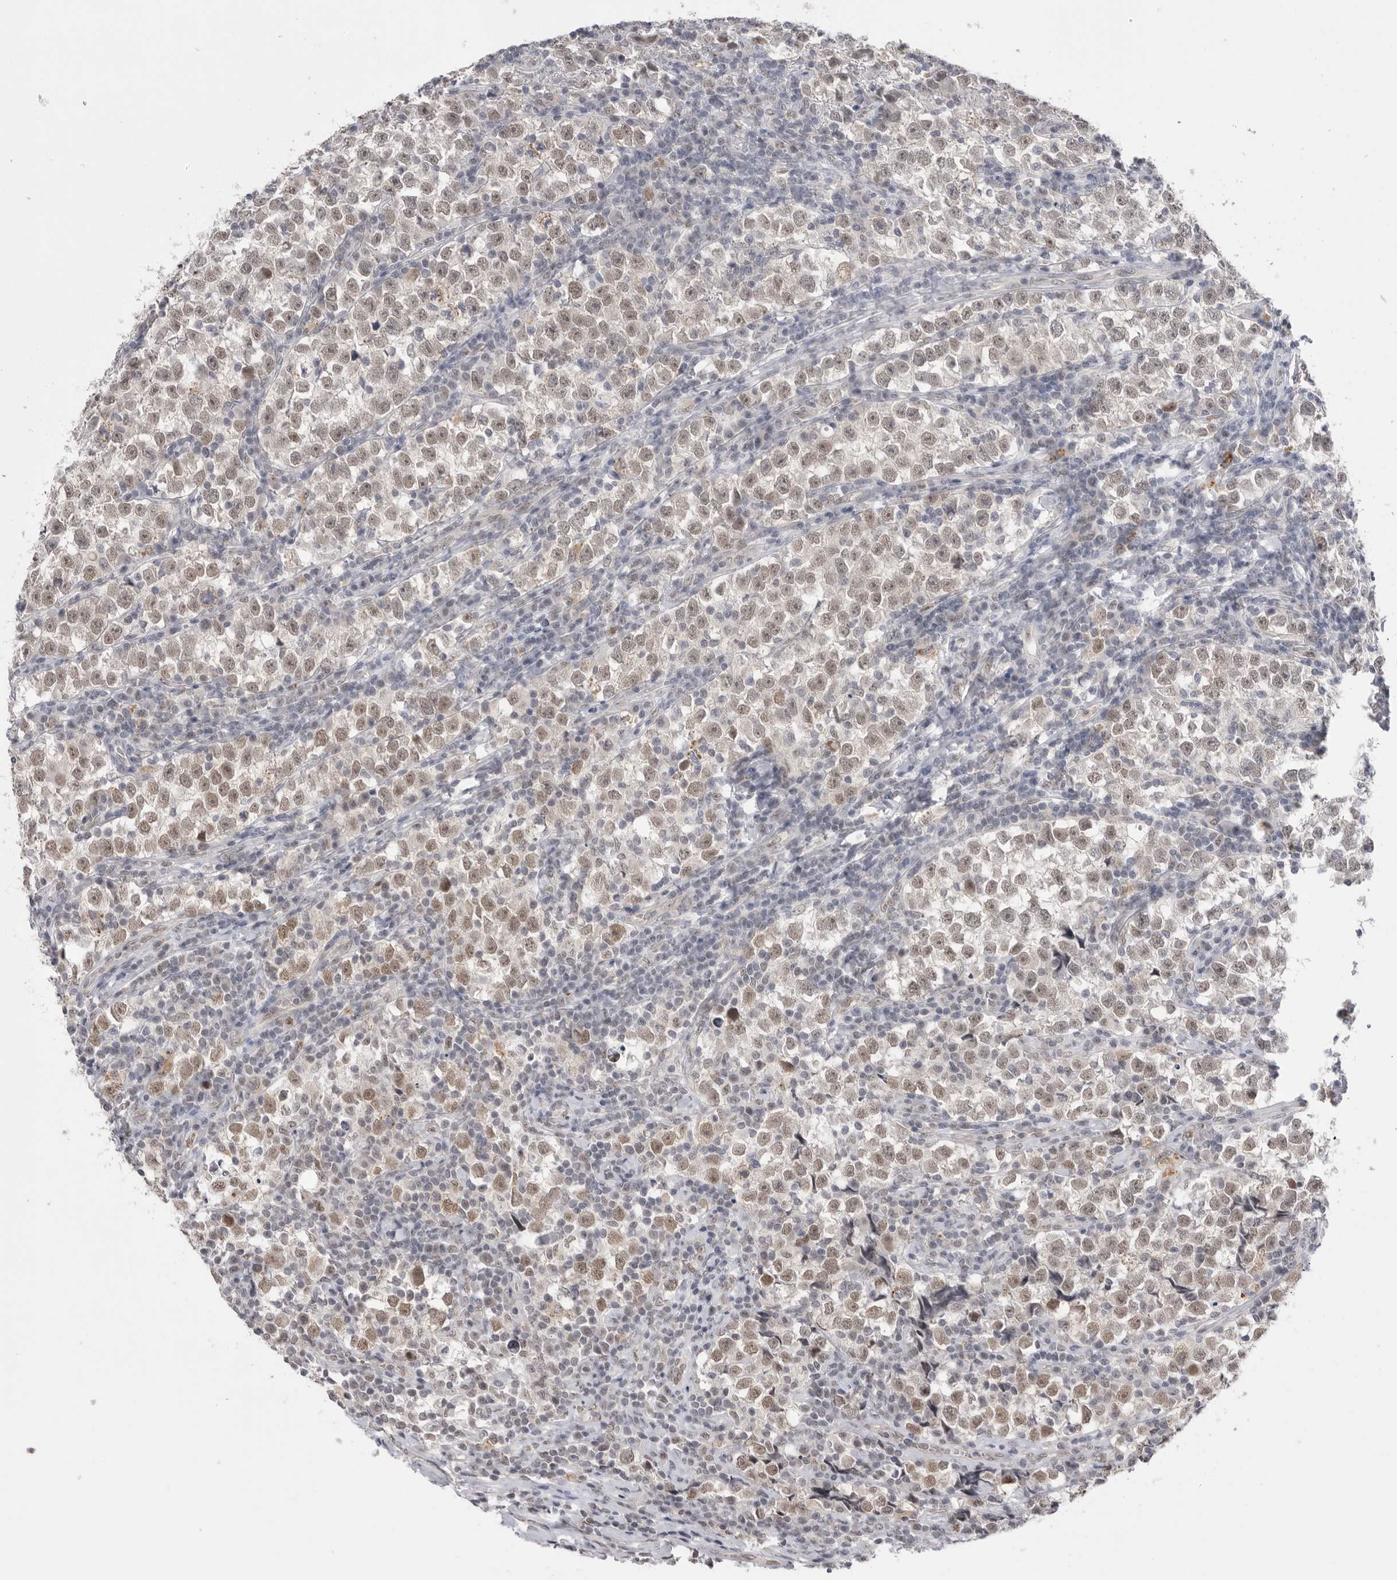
{"staining": {"intensity": "moderate", "quantity": "25%-75%", "location": "nuclear"}, "tissue": "testis cancer", "cell_type": "Tumor cells", "image_type": "cancer", "snomed": [{"axis": "morphology", "description": "Normal tissue, NOS"}, {"axis": "morphology", "description": "Seminoma, NOS"}, {"axis": "topography", "description": "Testis"}], "caption": "This photomicrograph demonstrates testis cancer stained with immunohistochemistry (IHC) to label a protein in brown. The nuclear of tumor cells show moderate positivity for the protein. Nuclei are counter-stained blue.", "gene": "BCLAF3", "patient": {"sex": "male", "age": 43}}